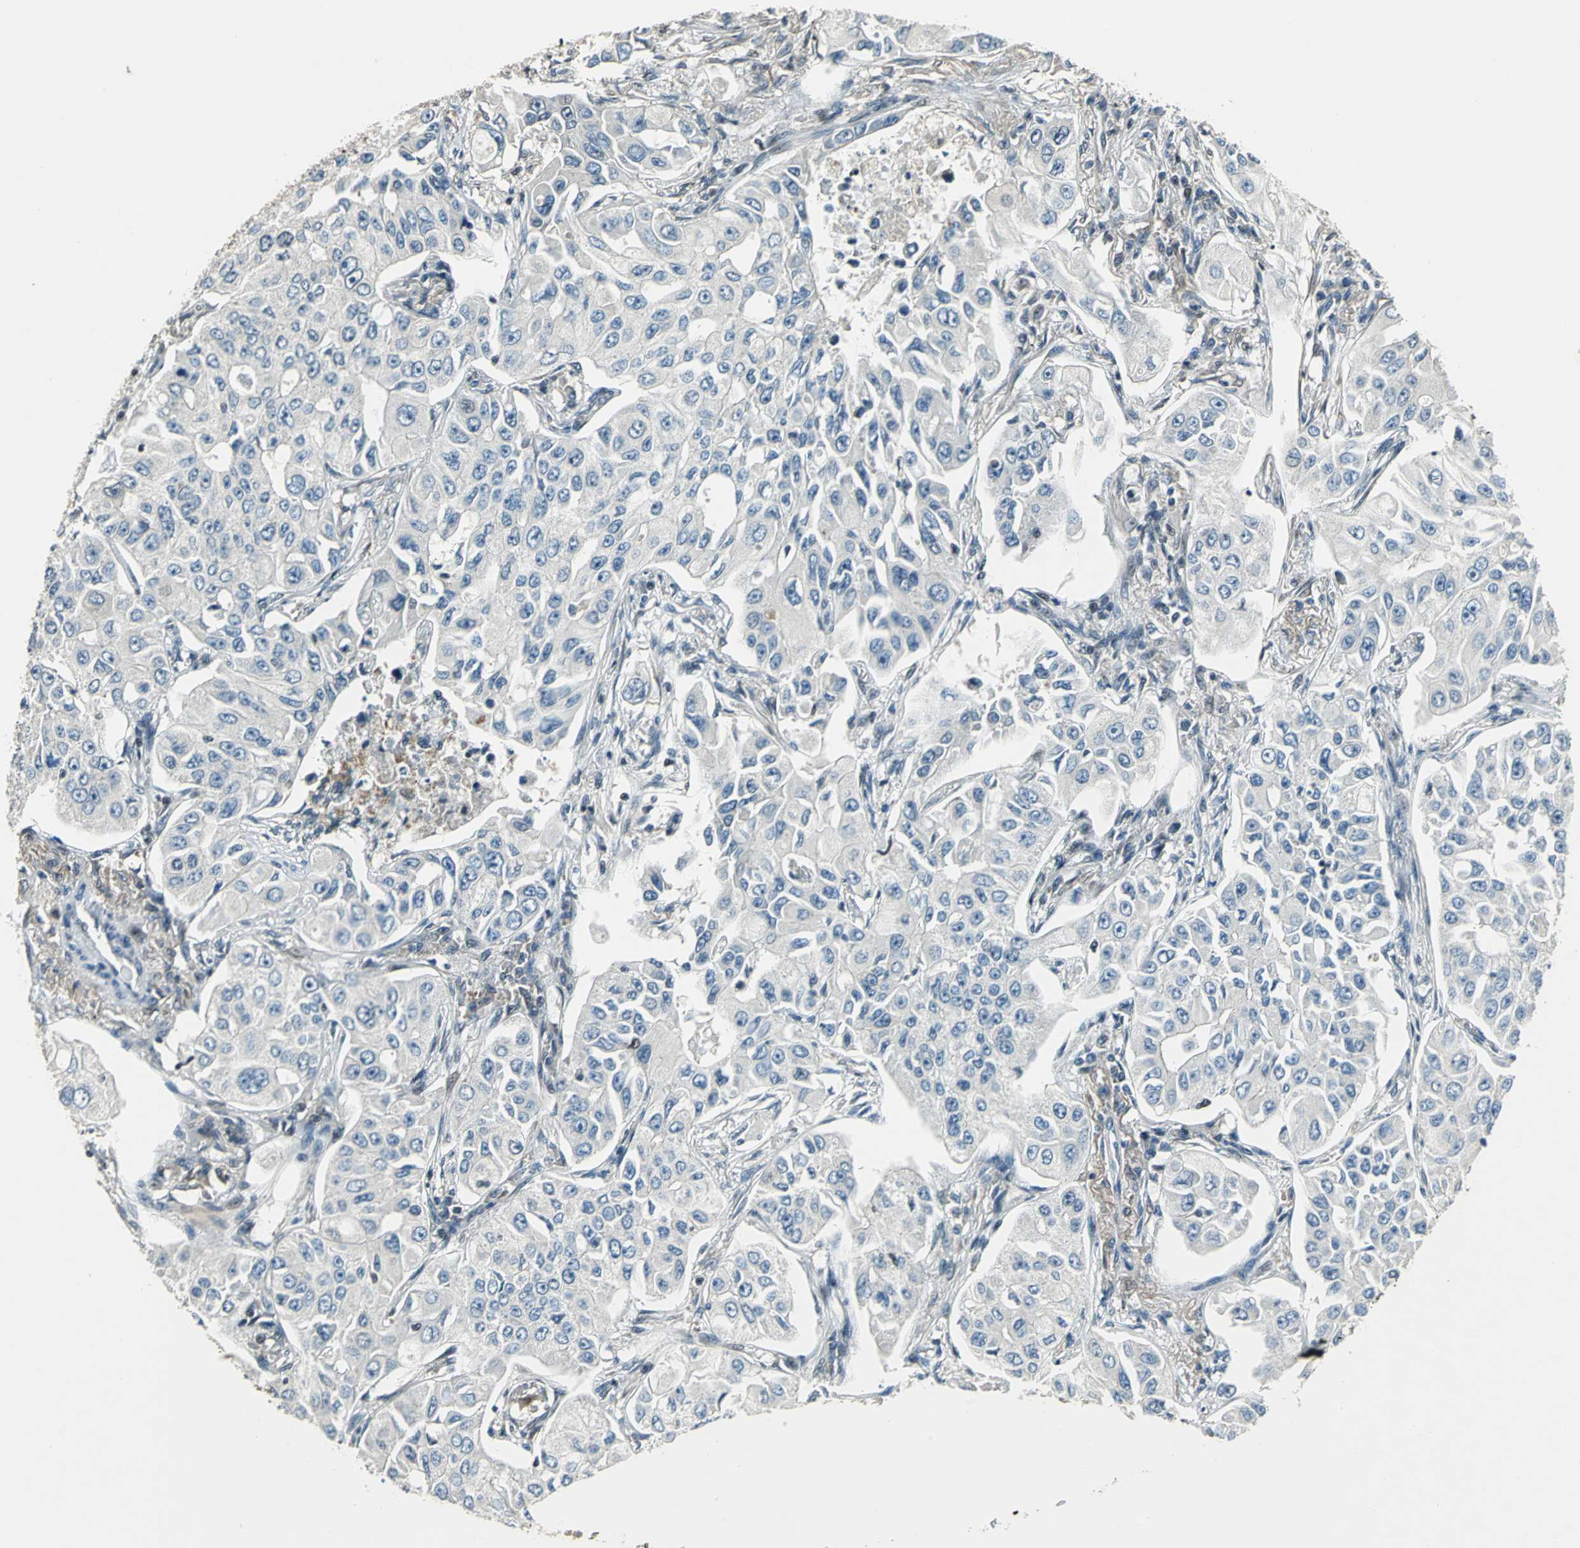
{"staining": {"intensity": "negative", "quantity": "none", "location": "none"}, "tissue": "lung cancer", "cell_type": "Tumor cells", "image_type": "cancer", "snomed": [{"axis": "morphology", "description": "Adenocarcinoma, NOS"}, {"axis": "topography", "description": "Lung"}], "caption": "DAB immunohistochemical staining of adenocarcinoma (lung) displays no significant staining in tumor cells.", "gene": "BRIP1", "patient": {"sex": "male", "age": 84}}